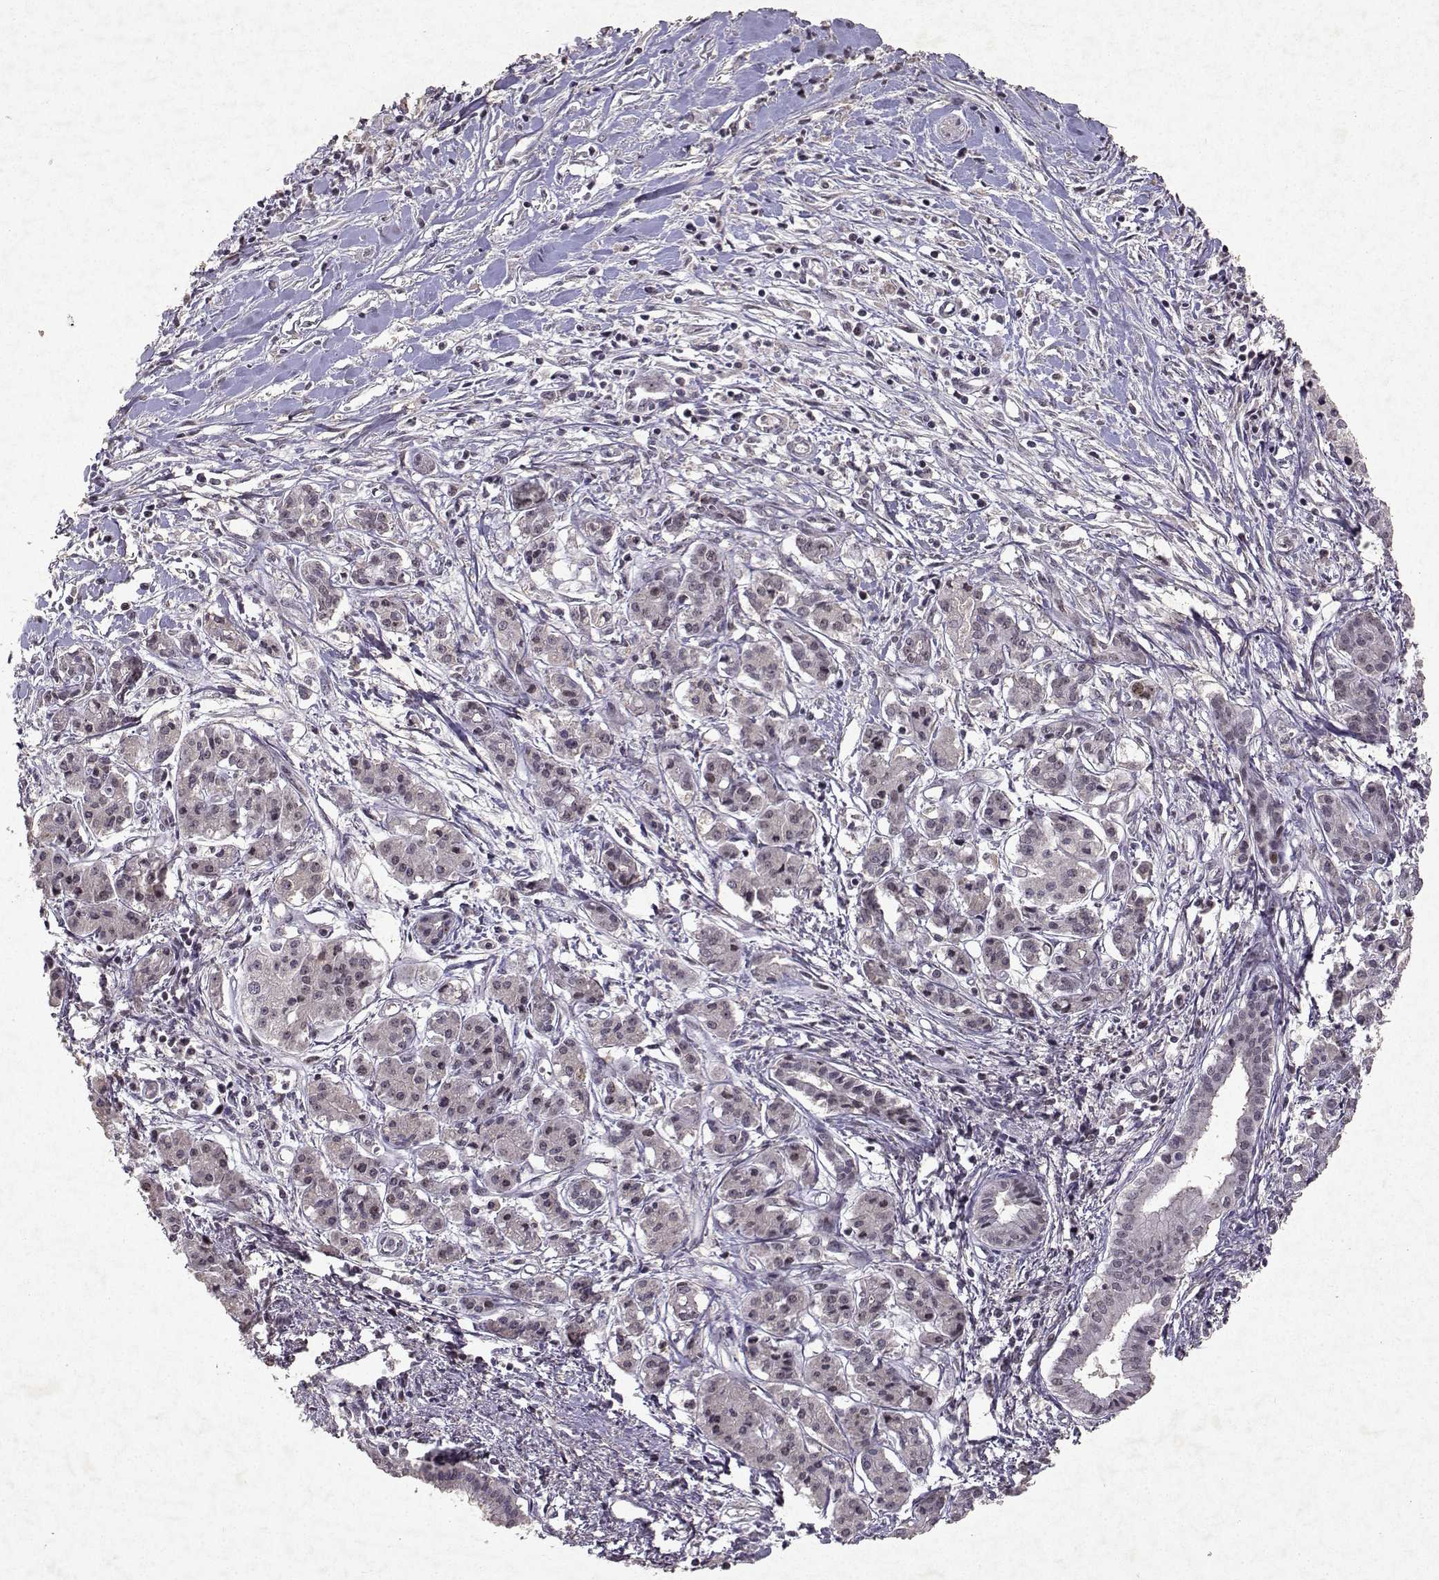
{"staining": {"intensity": "negative", "quantity": "none", "location": "none"}, "tissue": "pancreatic cancer", "cell_type": "Tumor cells", "image_type": "cancer", "snomed": [{"axis": "morphology", "description": "Adenocarcinoma, NOS"}, {"axis": "topography", "description": "Pancreas"}], "caption": "This is an immunohistochemistry micrograph of human pancreatic cancer. There is no staining in tumor cells.", "gene": "DDX56", "patient": {"sex": "male", "age": 48}}